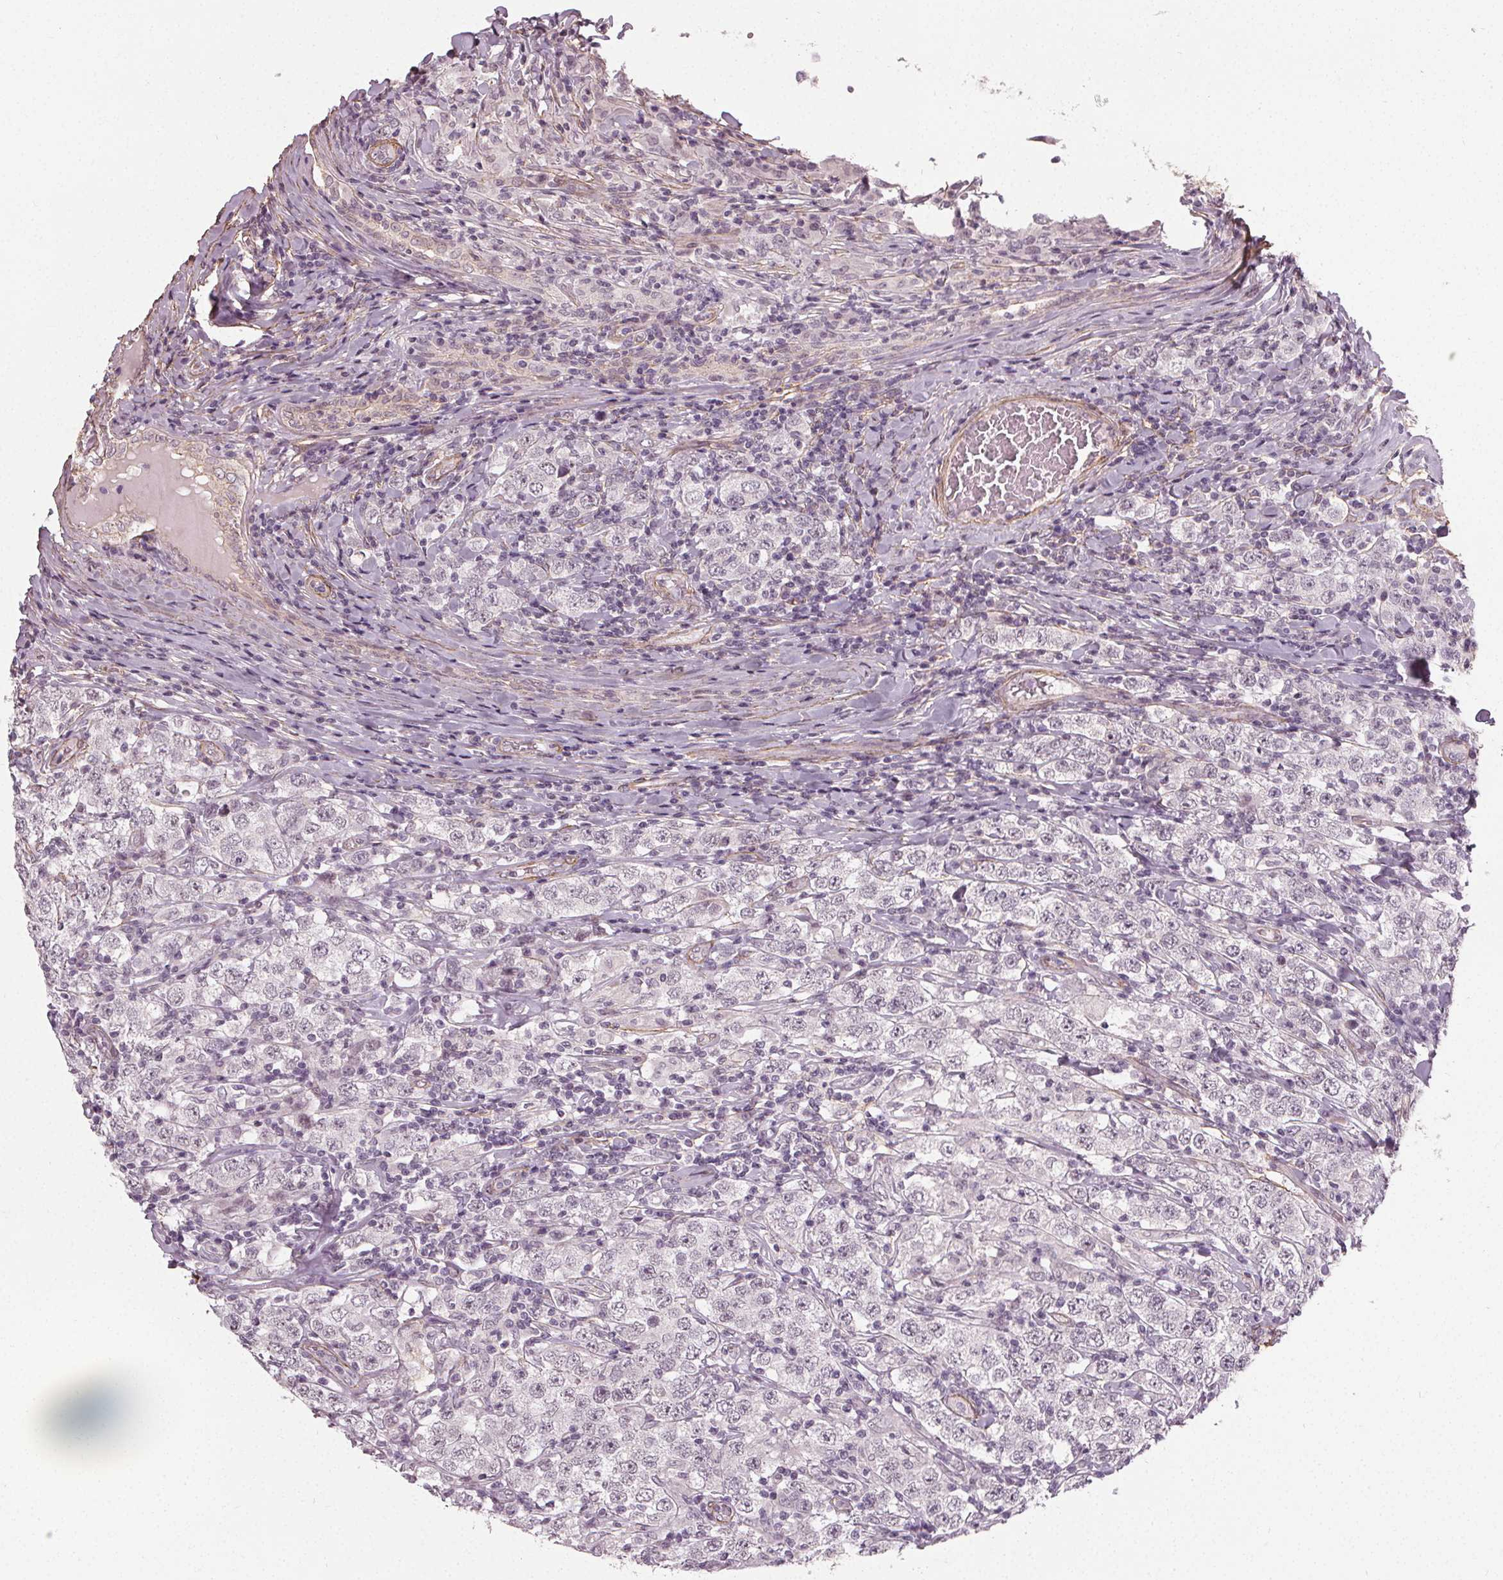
{"staining": {"intensity": "weak", "quantity": "<25%", "location": "nuclear"}, "tissue": "testis cancer", "cell_type": "Tumor cells", "image_type": "cancer", "snomed": [{"axis": "morphology", "description": "Seminoma, NOS"}, {"axis": "morphology", "description": "Carcinoma, Embryonal, NOS"}, {"axis": "topography", "description": "Testis"}], "caption": "The immunohistochemistry (IHC) photomicrograph has no significant positivity in tumor cells of testis cancer (seminoma) tissue.", "gene": "PKP1", "patient": {"sex": "male", "age": 41}}